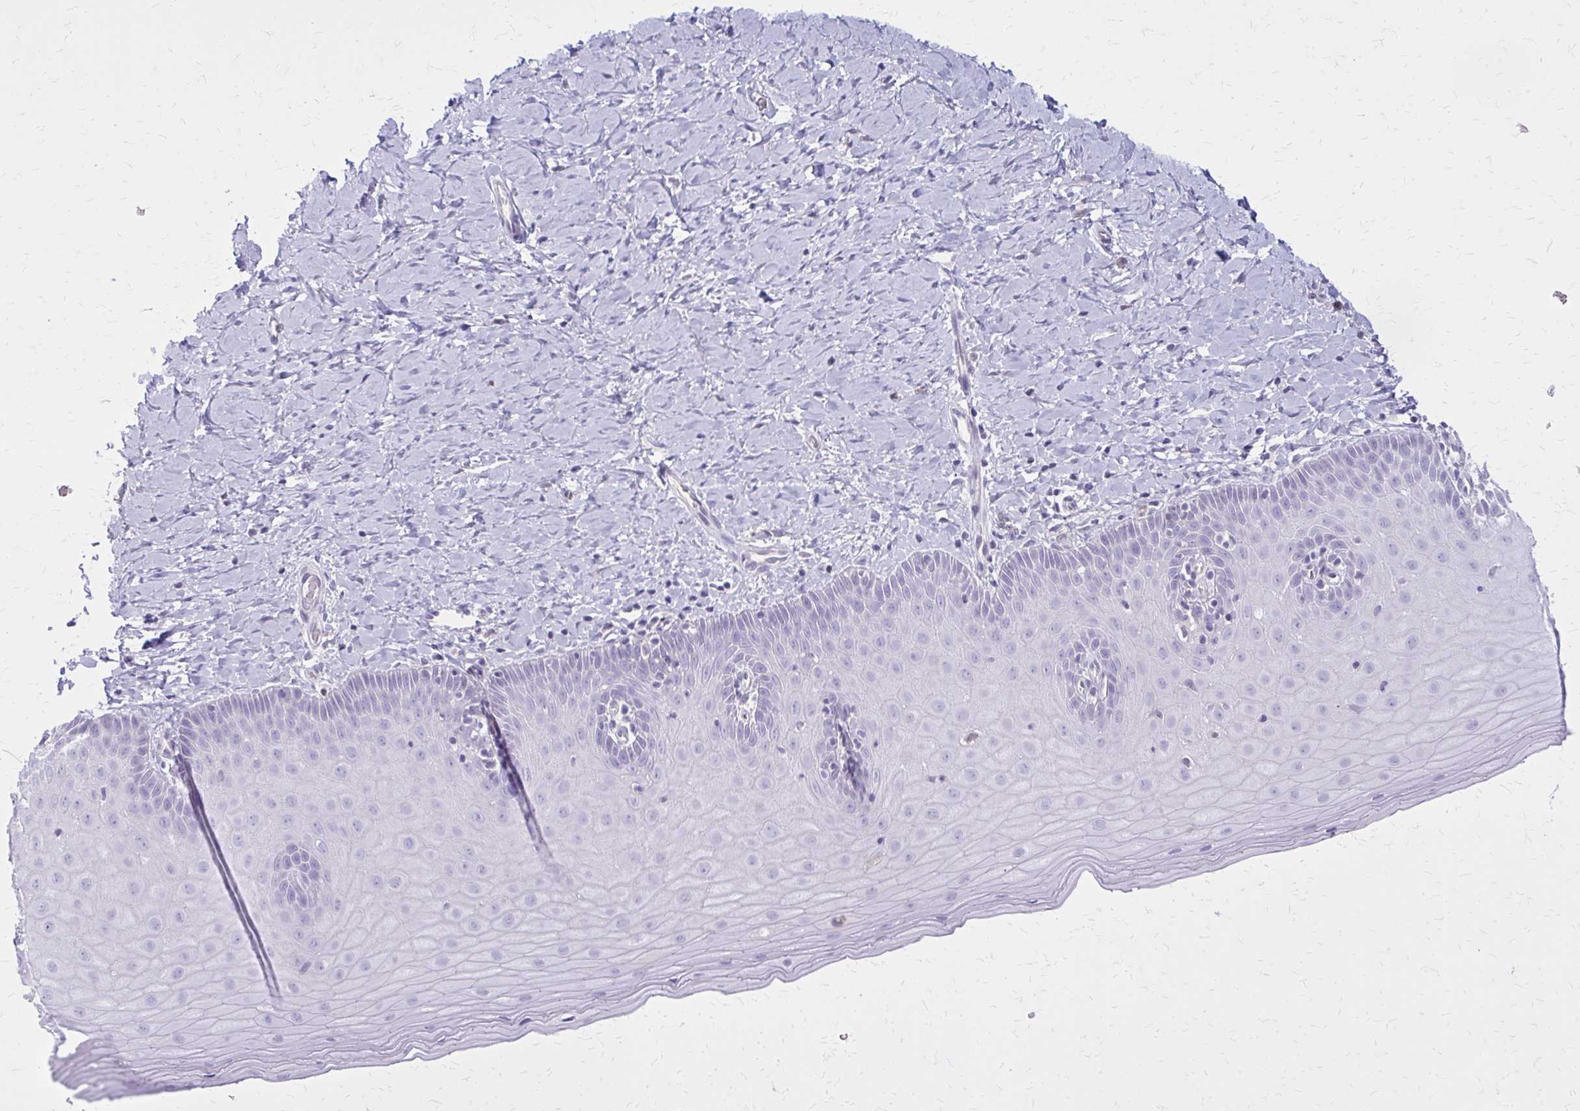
{"staining": {"intensity": "weak", "quantity": ">75%", "location": "cytoplasmic/membranous,nuclear"}, "tissue": "cervix", "cell_type": "Glandular cells", "image_type": "normal", "snomed": [{"axis": "morphology", "description": "Normal tissue, NOS"}, {"axis": "topography", "description": "Cervix"}], "caption": "Human cervix stained with a brown dye shows weak cytoplasmic/membranous,nuclear positive expression in about >75% of glandular cells.", "gene": "GLRX", "patient": {"sex": "female", "age": 37}}